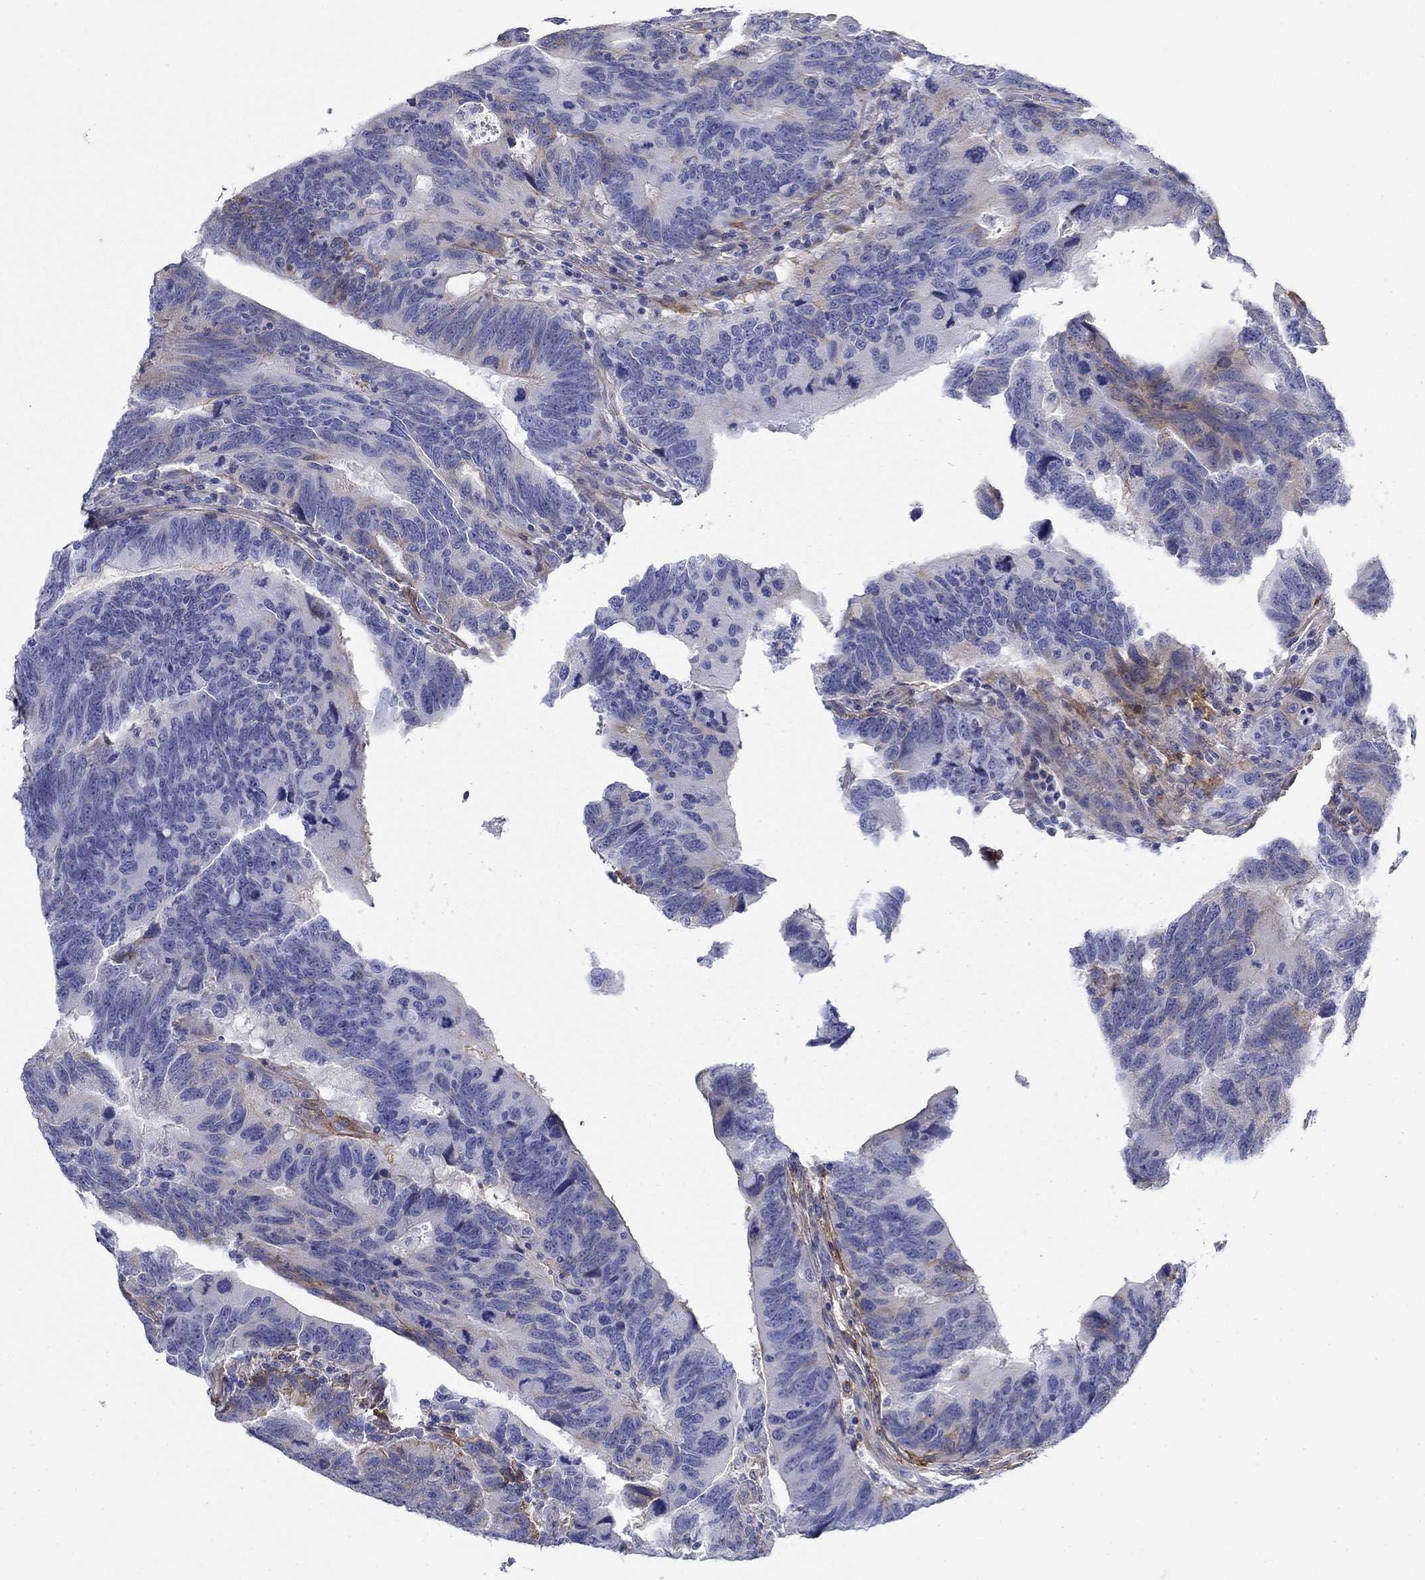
{"staining": {"intensity": "negative", "quantity": "none", "location": "none"}, "tissue": "colorectal cancer", "cell_type": "Tumor cells", "image_type": "cancer", "snomed": [{"axis": "morphology", "description": "Adenocarcinoma, NOS"}, {"axis": "topography", "description": "Colon"}], "caption": "This is an IHC photomicrograph of human colorectal cancer. There is no positivity in tumor cells.", "gene": "GPC1", "patient": {"sex": "female", "age": 77}}